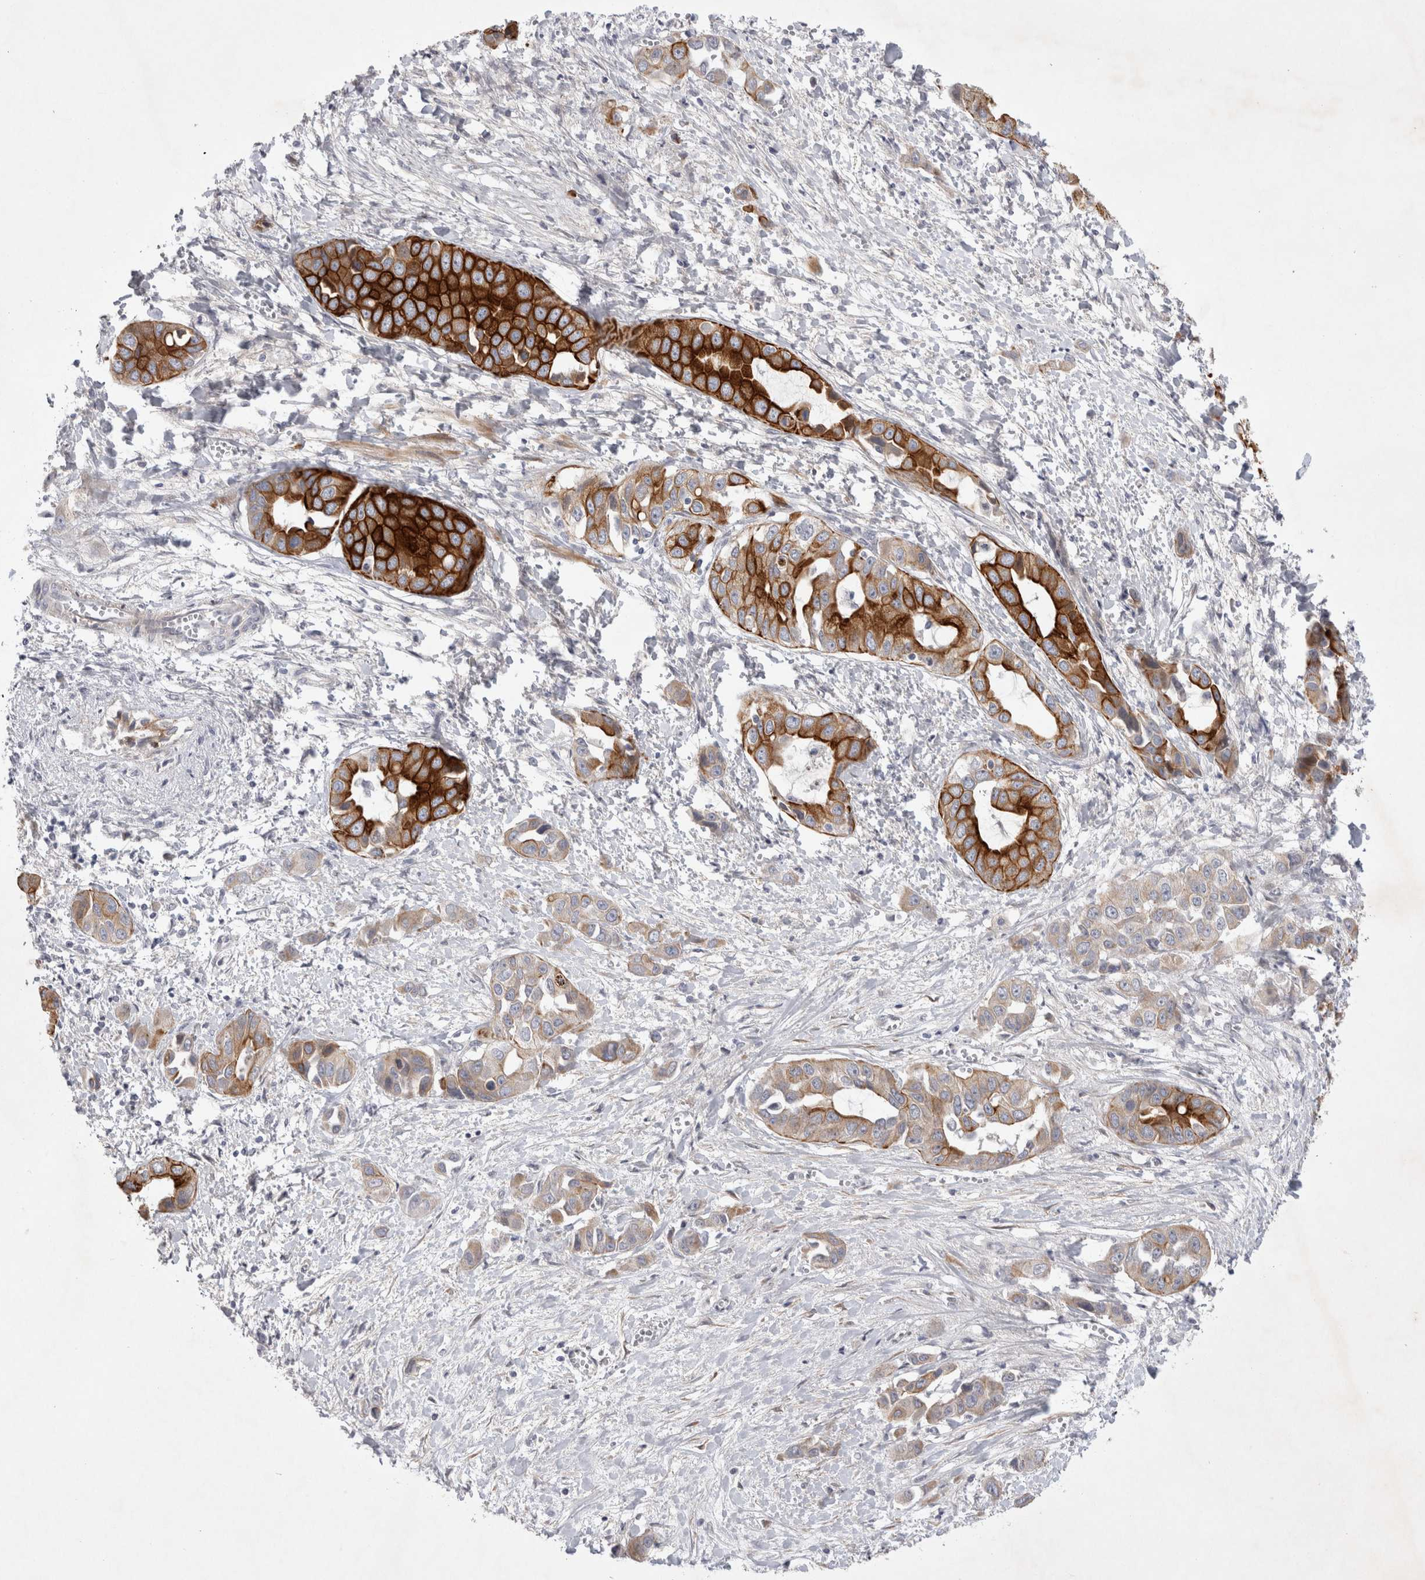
{"staining": {"intensity": "strong", "quantity": ">75%", "location": "cytoplasmic/membranous"}, "tissue": "liver cancer", "cell_type": "Tumor cells", "image_type": "cancer", "snomed": [{"axis": "morphology", "description": "Cholangiocarcinoma"}, {"axis": "topography", "description": "Liver"}], "caption": "Cholangiocarcinoma (liver) was stained to show a protein in brown. There is high levels of strong cytoplasmic/membranous staining in about >75% of tumor cells. Nuclei are stained in blue.", "gene": "BZW2", "patient": {"sex": "female", "age": 52}}